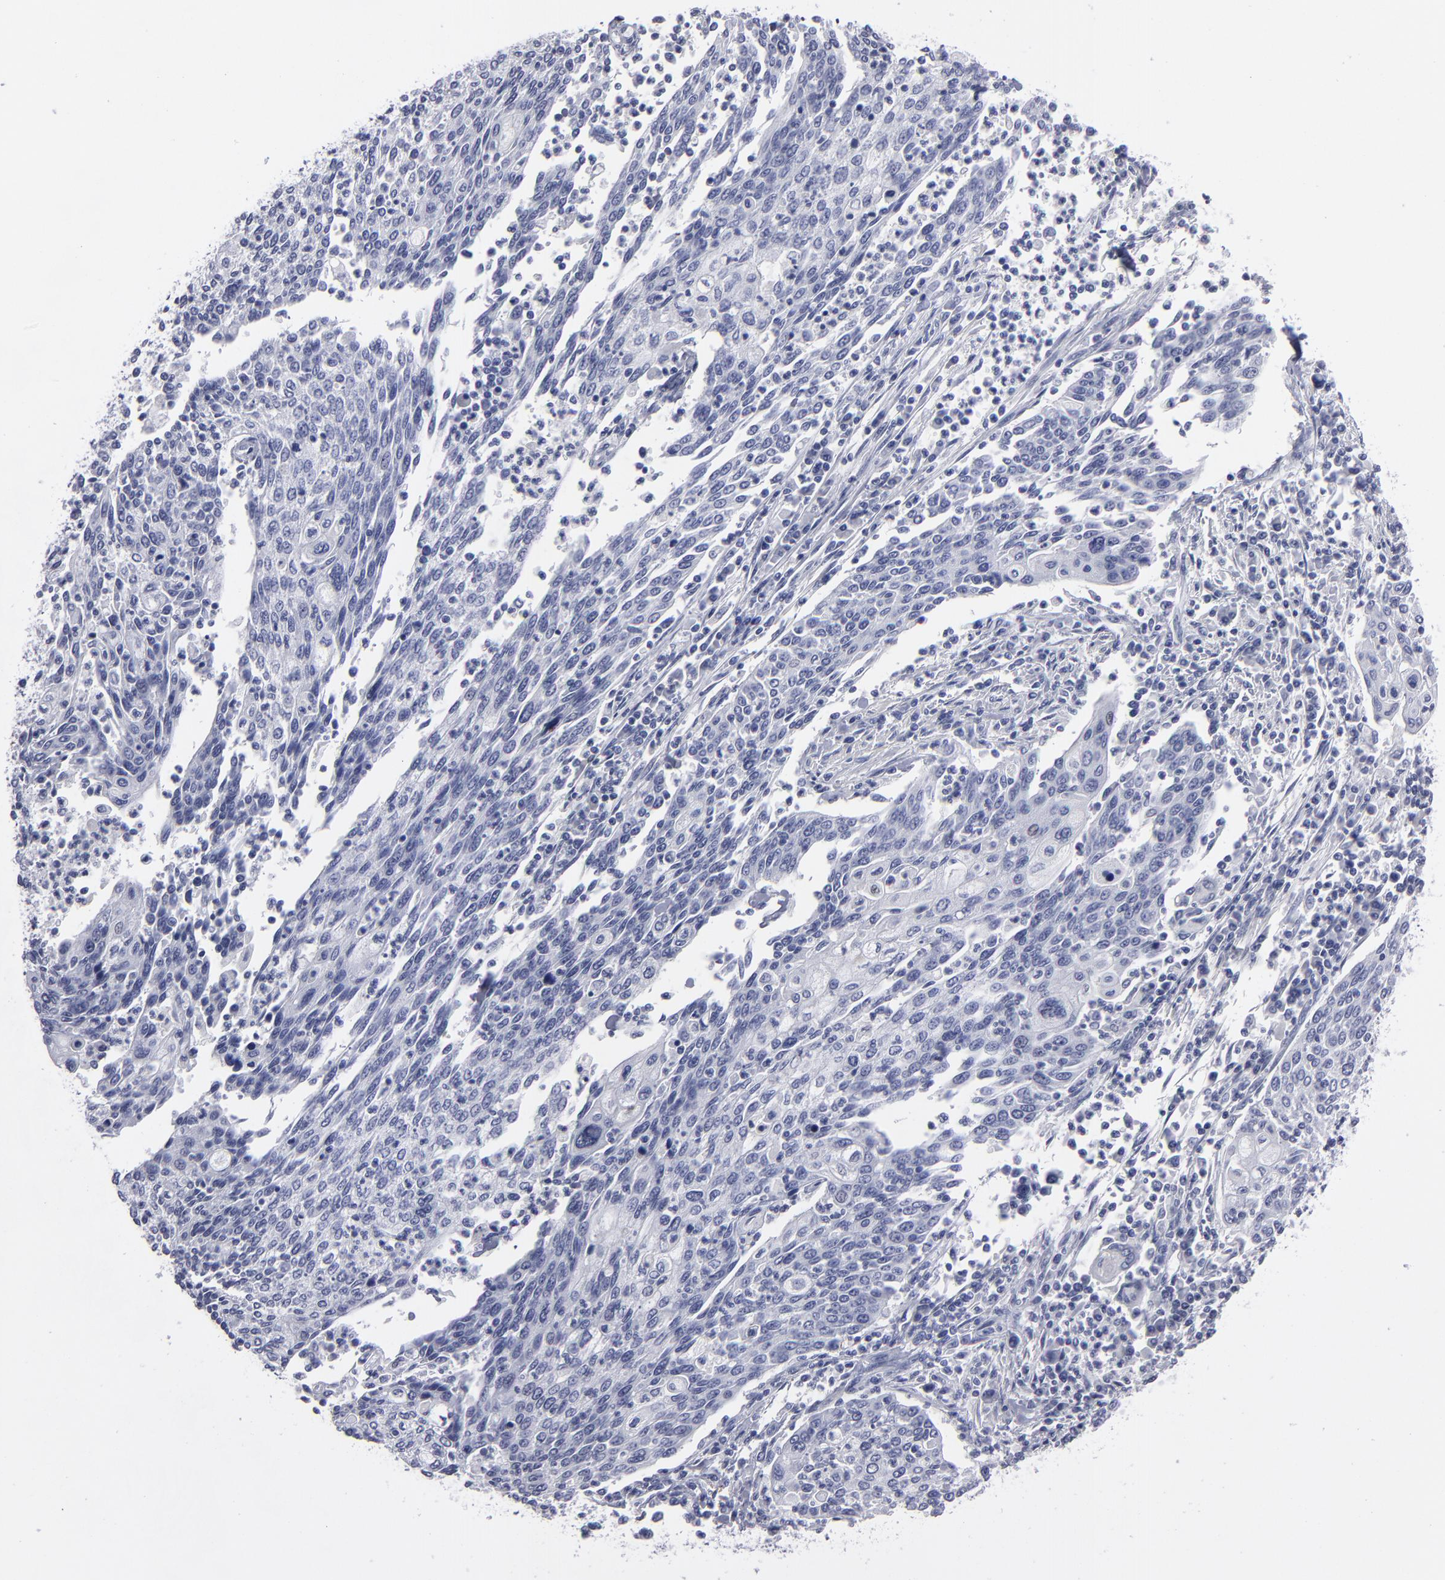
{"staining": {"intensity": "negative", "quantity": "none", "location": "none"}, "tissue": "cervical cancer", "cell_type": "Tumor cells", "image_type": "cancer", "snomed": [{"axis": "morphology", "description": "Squamous cell carcinoma, NOS"}, {"axis": "topography", "description": "Cervix"}], "caption": "This micrograph is of cervical squamous cell carcinoma stained with immunohistochemistry (IHC) to label a protein in brown with the nuclei are counter-stained blue. There is no staining in tumor cells. (Brightfield microscopy of DAB IHC at high magnification).", "gene": "CADM3", "patient": {"sex": "female", "age": 40}}